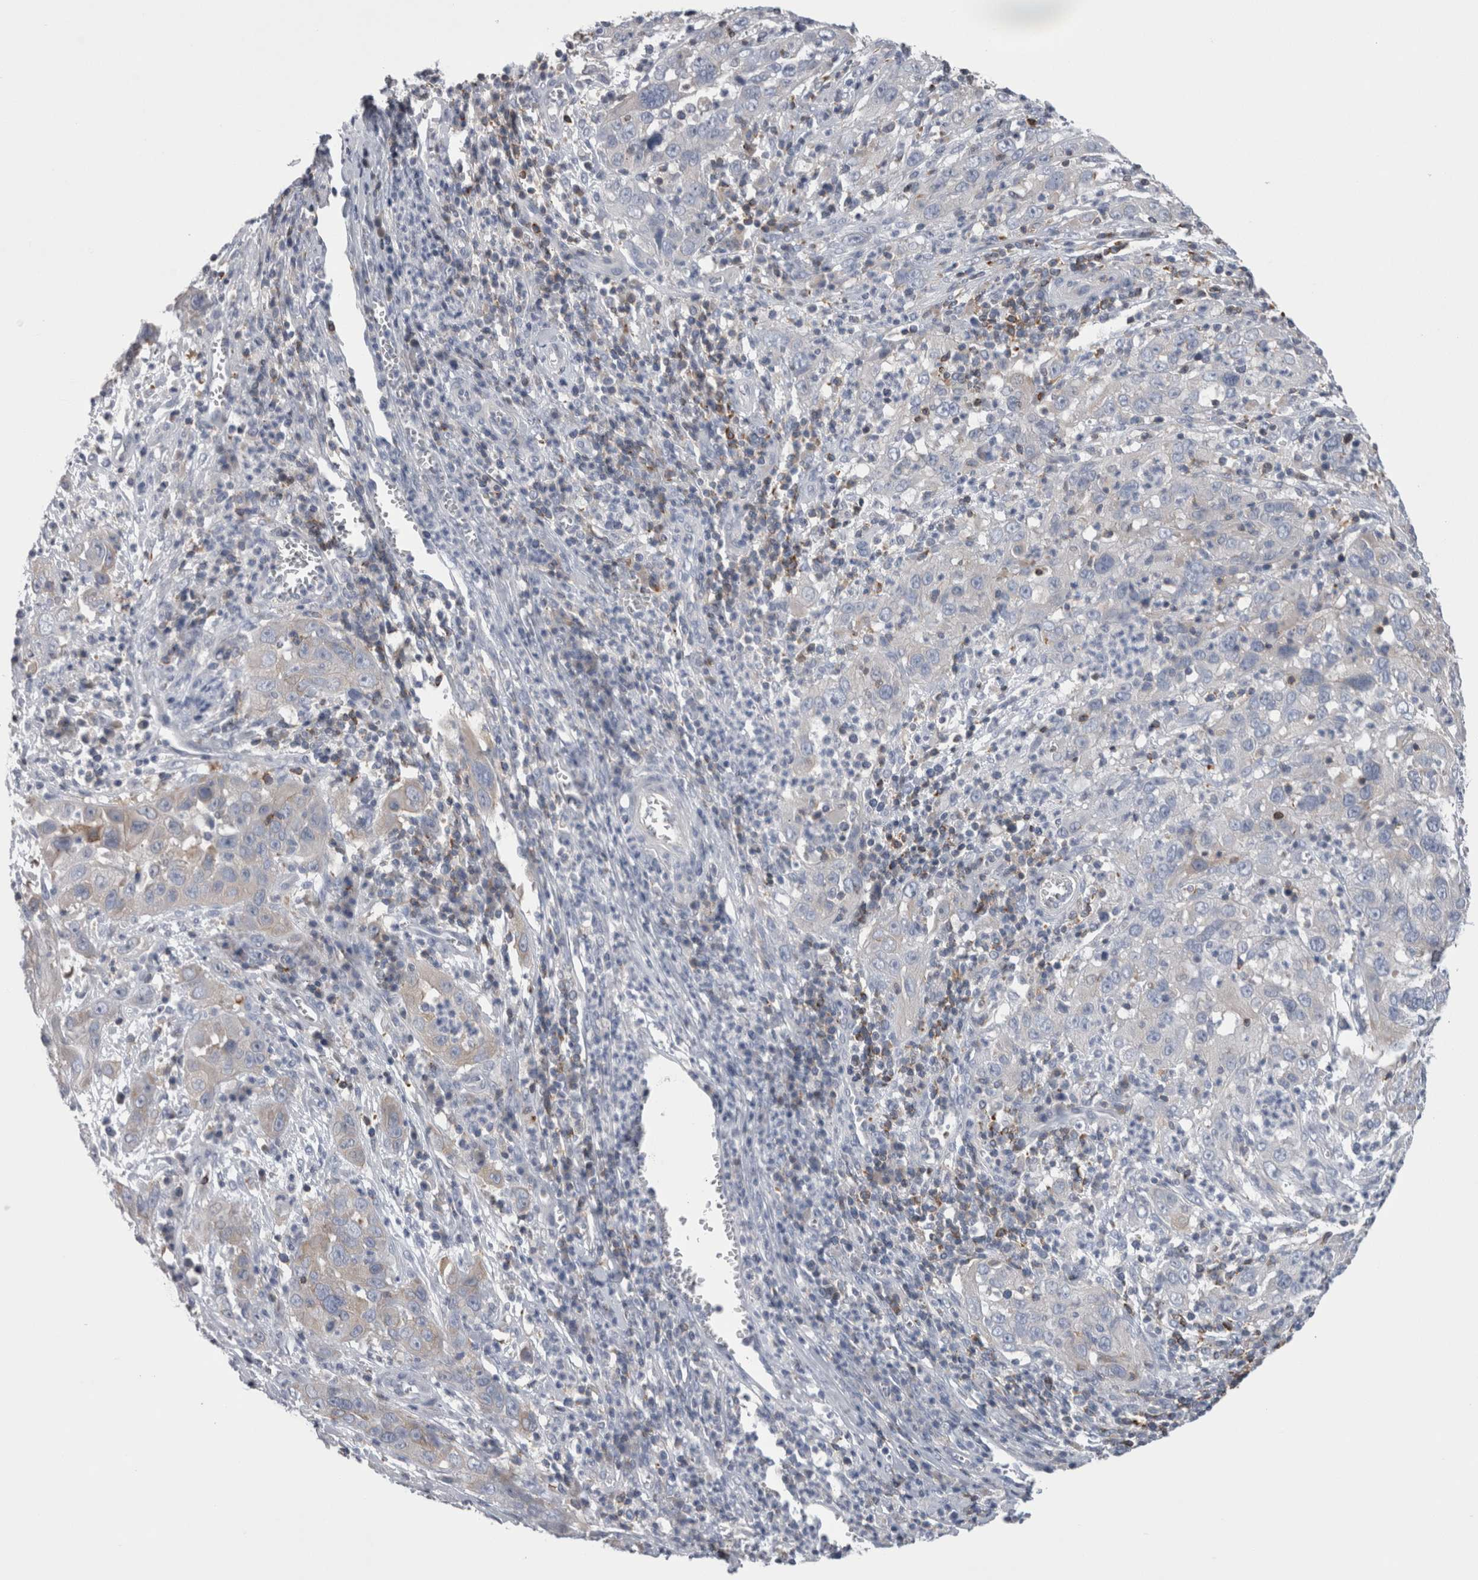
{"staining": {"intensity": "weak", "quantity": "<25%", "location": "cytoplasmic/membranous"}, "tissue": "cervical cancer", "cell_type": "Tumor cells", "image_type": "cancer", "snomed": [{"axis": "morphology", "description": "Squamous cell carcinoma, NOS"}, {"axis": "topography", "description": "Cervix"}], "caption": "Cervical squamous cell carcinoma was stained to show a protein in brown. There is no significant positivity in tumor cells.", "gene": "DCTN6", "patient": {"sex": "female", "age": 32}}